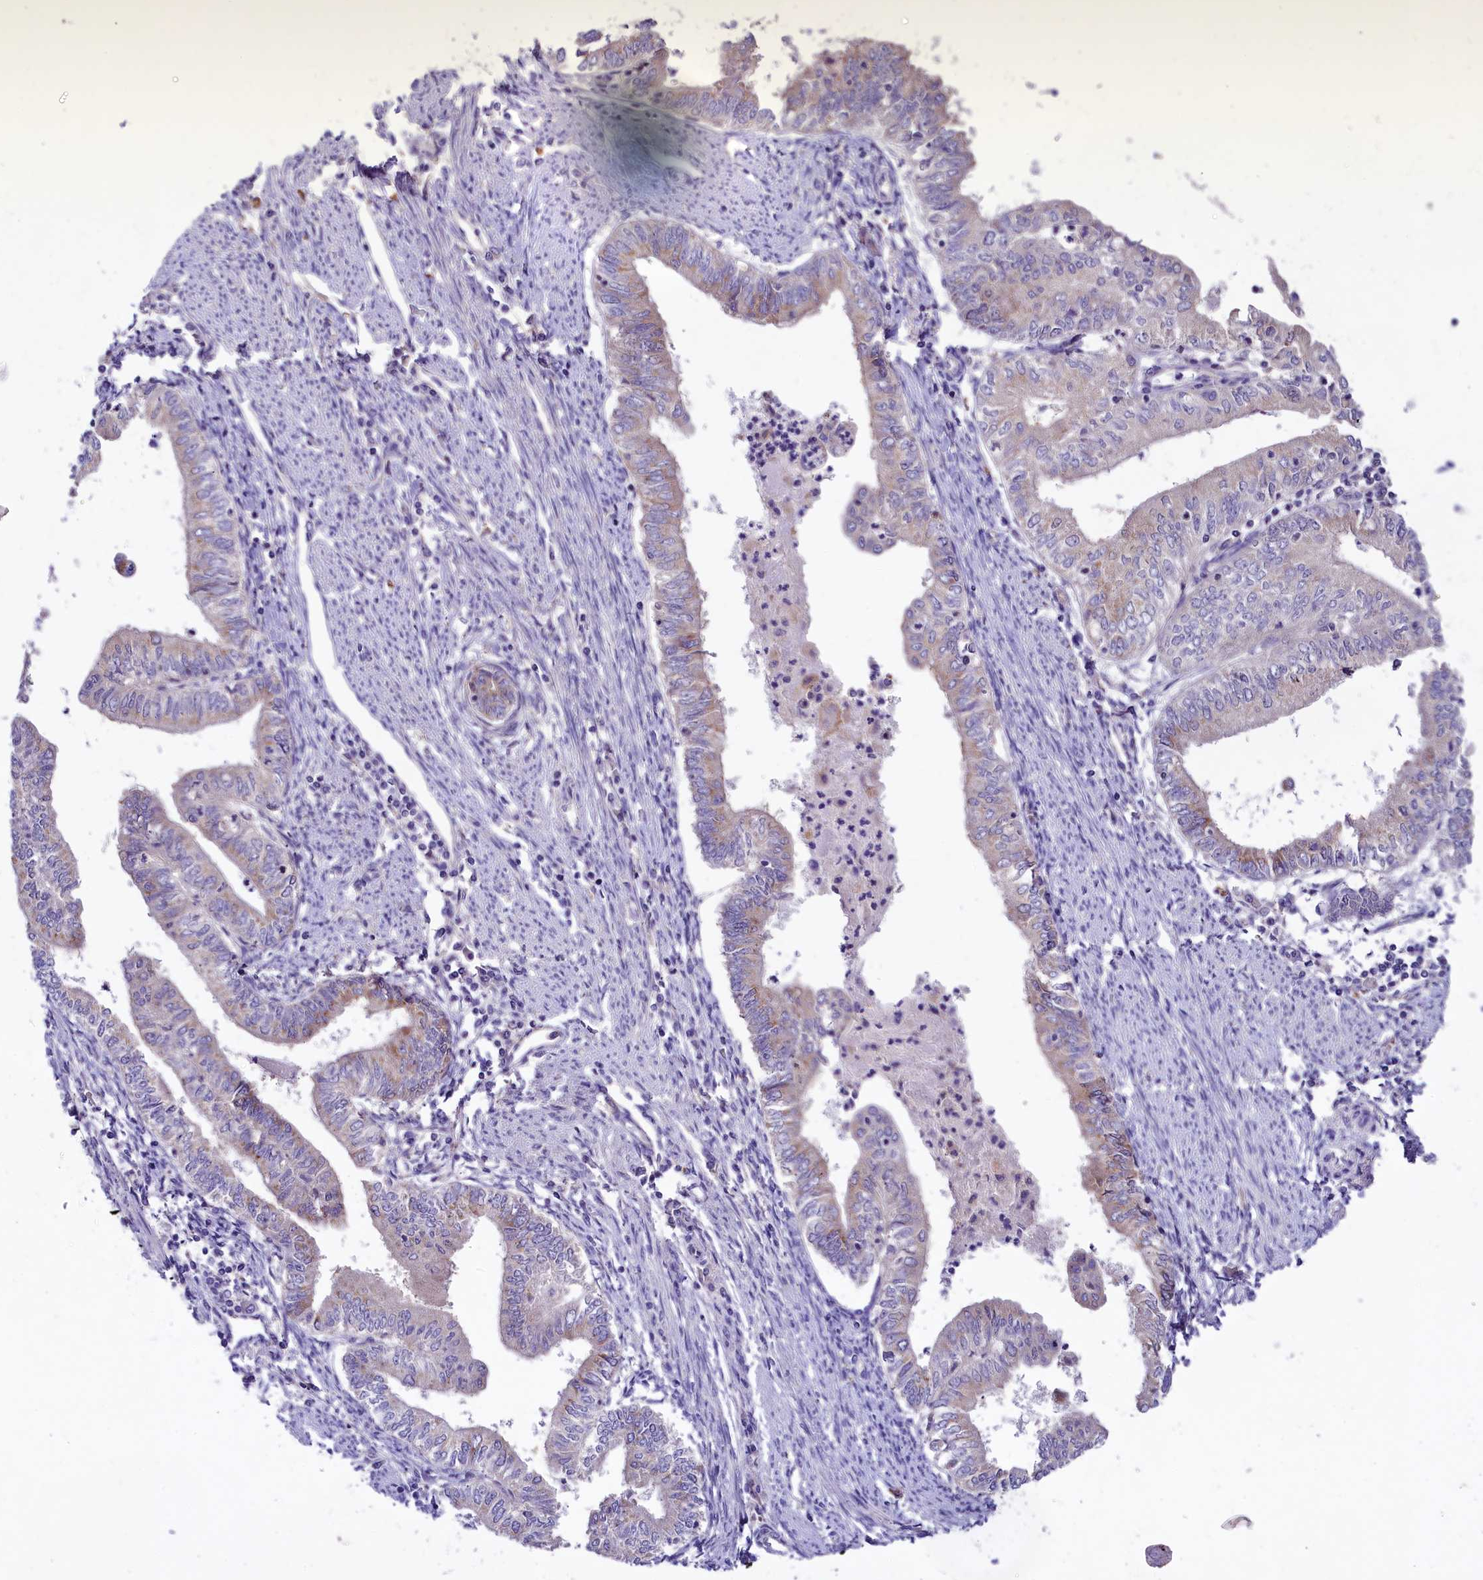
{"staining": {"intensity": "negative", "quantity": "none", "location": "none"}, "tissue": "endometrial cancer", "cell_type": "Tumor cells", "image_type": "cancer", "snomed": [{"axis": "morphology", "description": "Adenocarcinoma, NOS"}, {"axis": "topography", "description": "Endometrium"}], "caption": "Adenocarcinoma (endometrial) was stained to show a protein in brown. There is no significant staining in tumor cells. The staining was performed using DAB to visualize the protein expression in brown, while the nuclei were stained in blue with hematoxylin (Magnification: 20x).", "gene": "PEMT", "patient": {"sex": "female", "age": 66}}